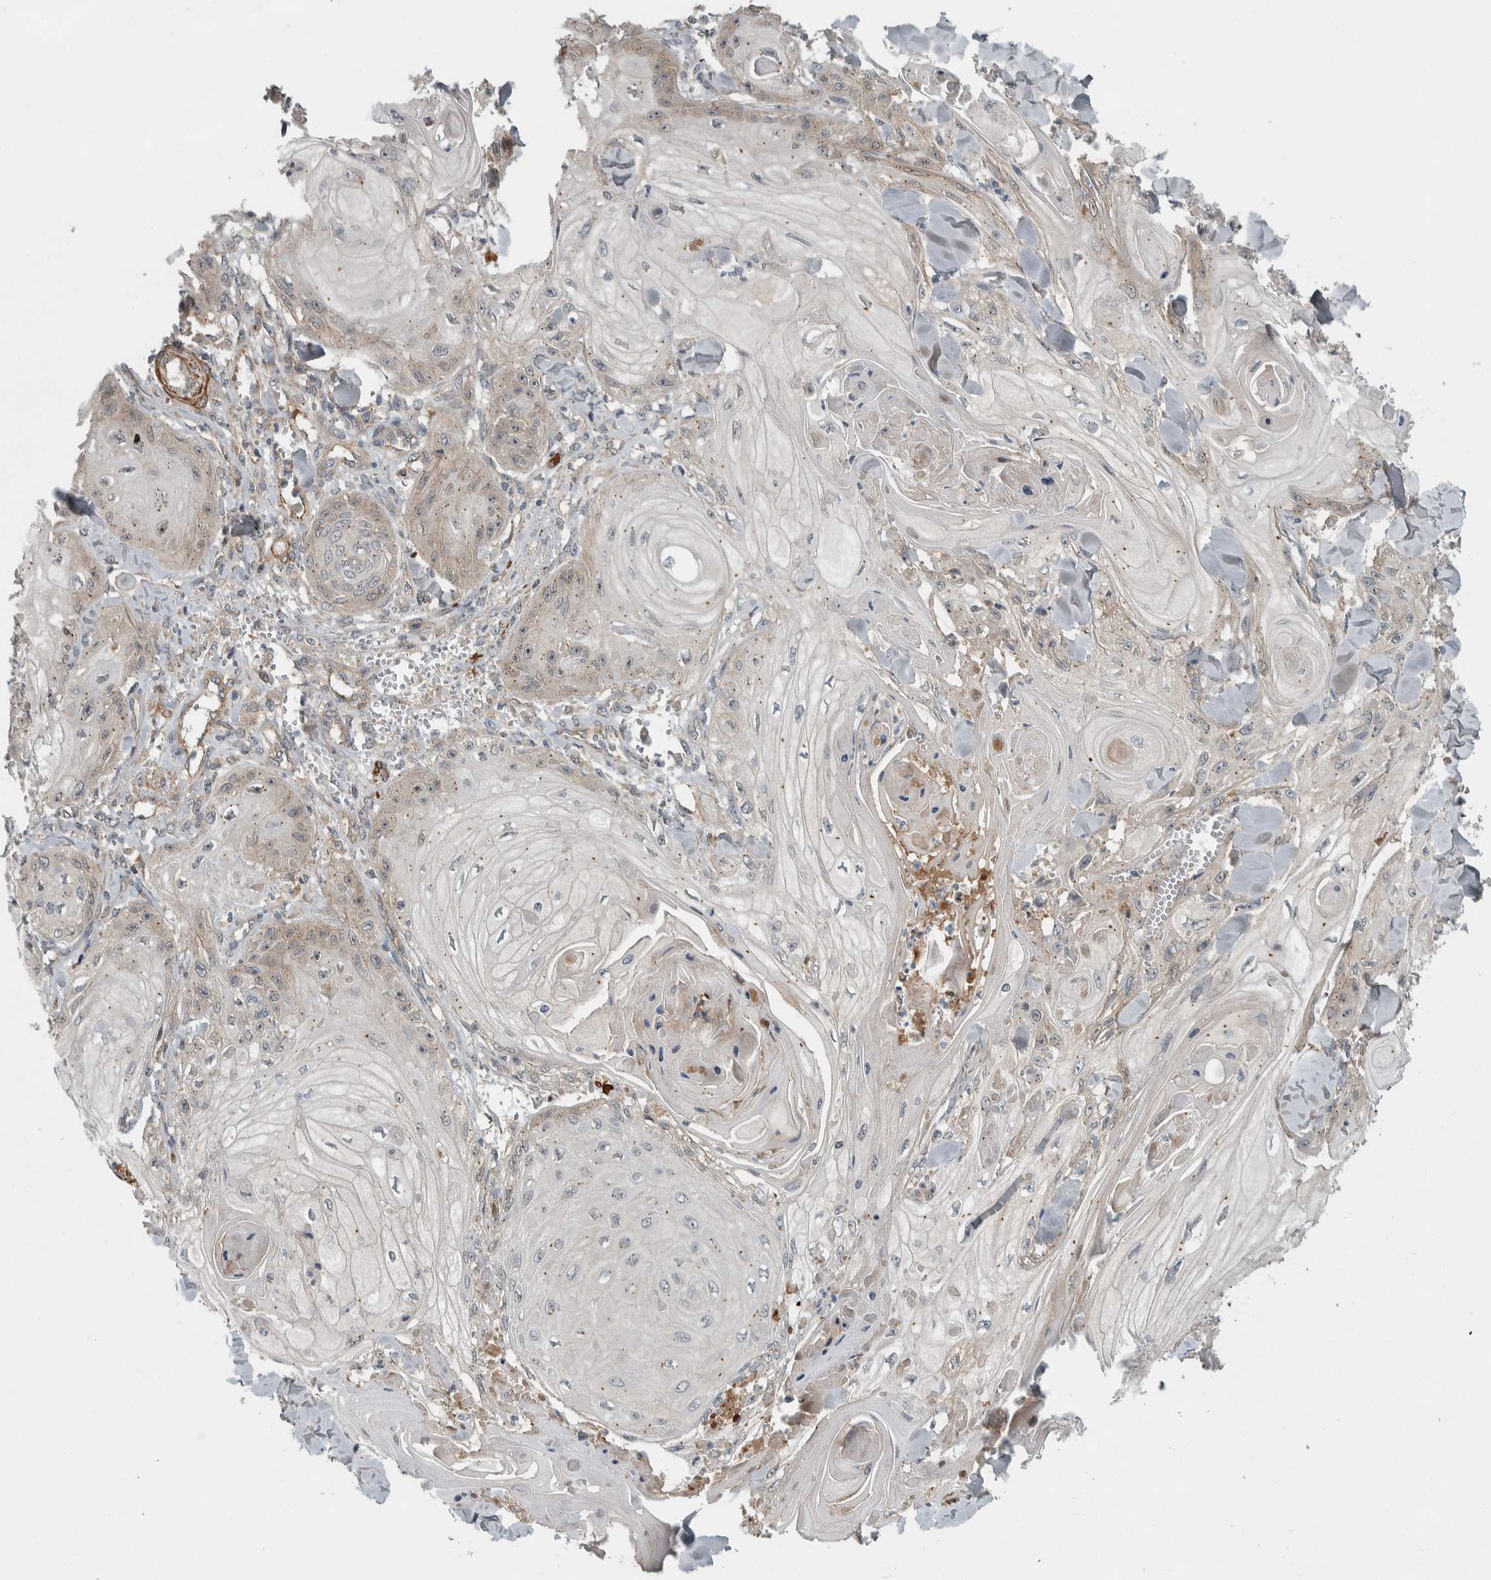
{"staining": {"intensity": "negative", "quantity": "none", "location": "none"}, "tissue": "skin cancer", "cell_type": "Tumor cells", "image_type": "cancer", "snomed": [{"axis": "morphology", "description": "Squamous cell carcinoma, NOS"}, {"axis": "topography", "description": "Skin"}], "caption": "Immunohistochemical staining of human skin squamous cell carcinoma displays no significant staining in tumor cells.", "gene": "LBHD1", "patient": {"sex": "male", "age": 74}}